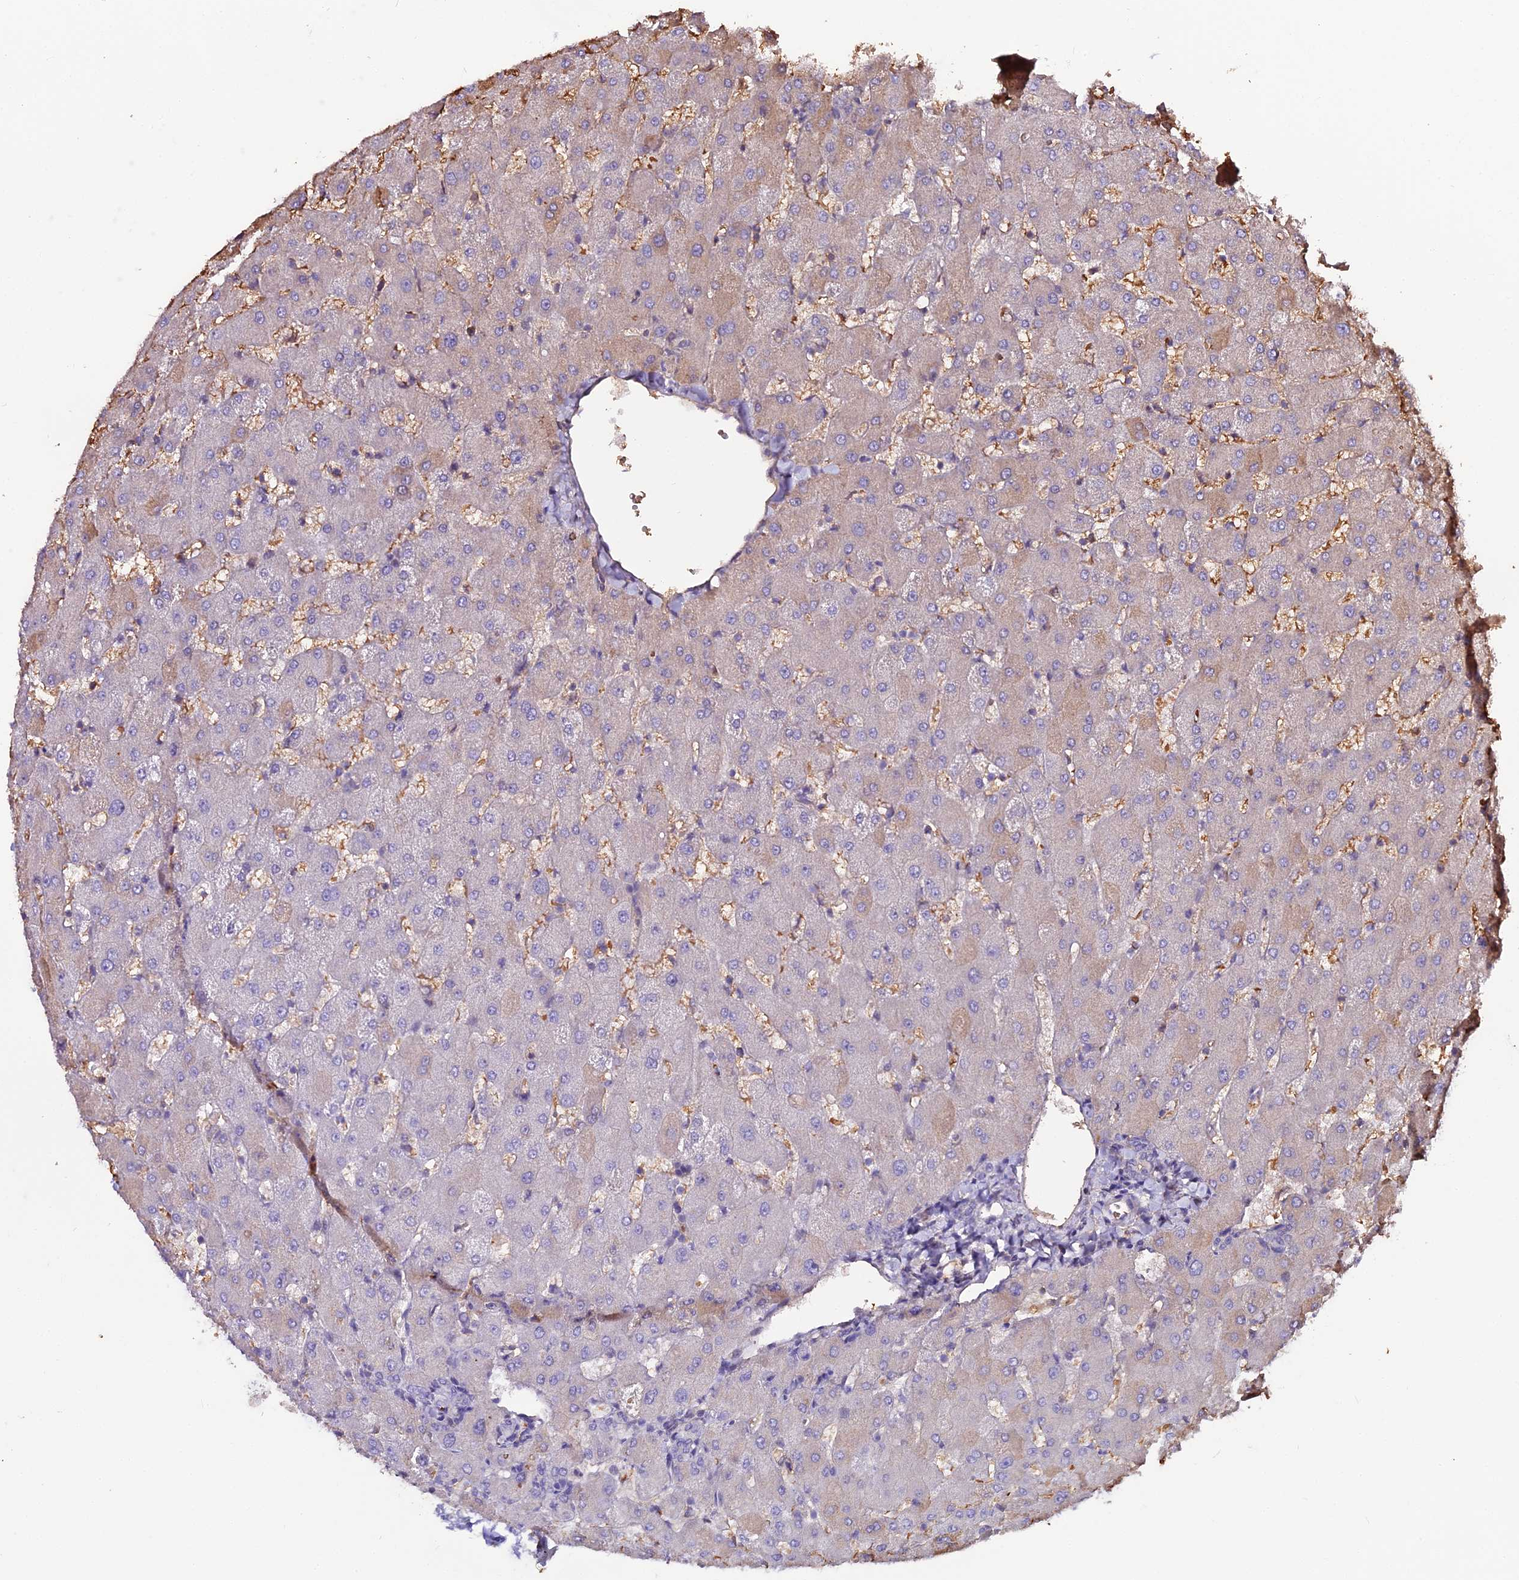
{"staining": {"intensity": "weak", "quantity": "<25%", "location": "cytoplasmic/membranous"}, "tissue": "liver", "cell_type": "Cholangiocytes", "image_type": "normal", "snomed": [{"axis": "morphology", "description": "Normal tissue, NOS"}, {"axis": "topography", "description": "Liver"}], "caption": "High magnification brightfield microscopy of benign liver stained with DAB (3,3'-diaminobenzidine) (brown) and counterstained with hematoxylin (blue): cholangiocytes show no significant expression. The staining was performed using DAB (3,3'-diaminobenzidine) to visualize the protein expression in brown, while the nuclei were stained in blue with hematoxylin (Magnification: 20x).", "gene": "ZDBF2", "patient": {"sex": "female", "age": 63}}